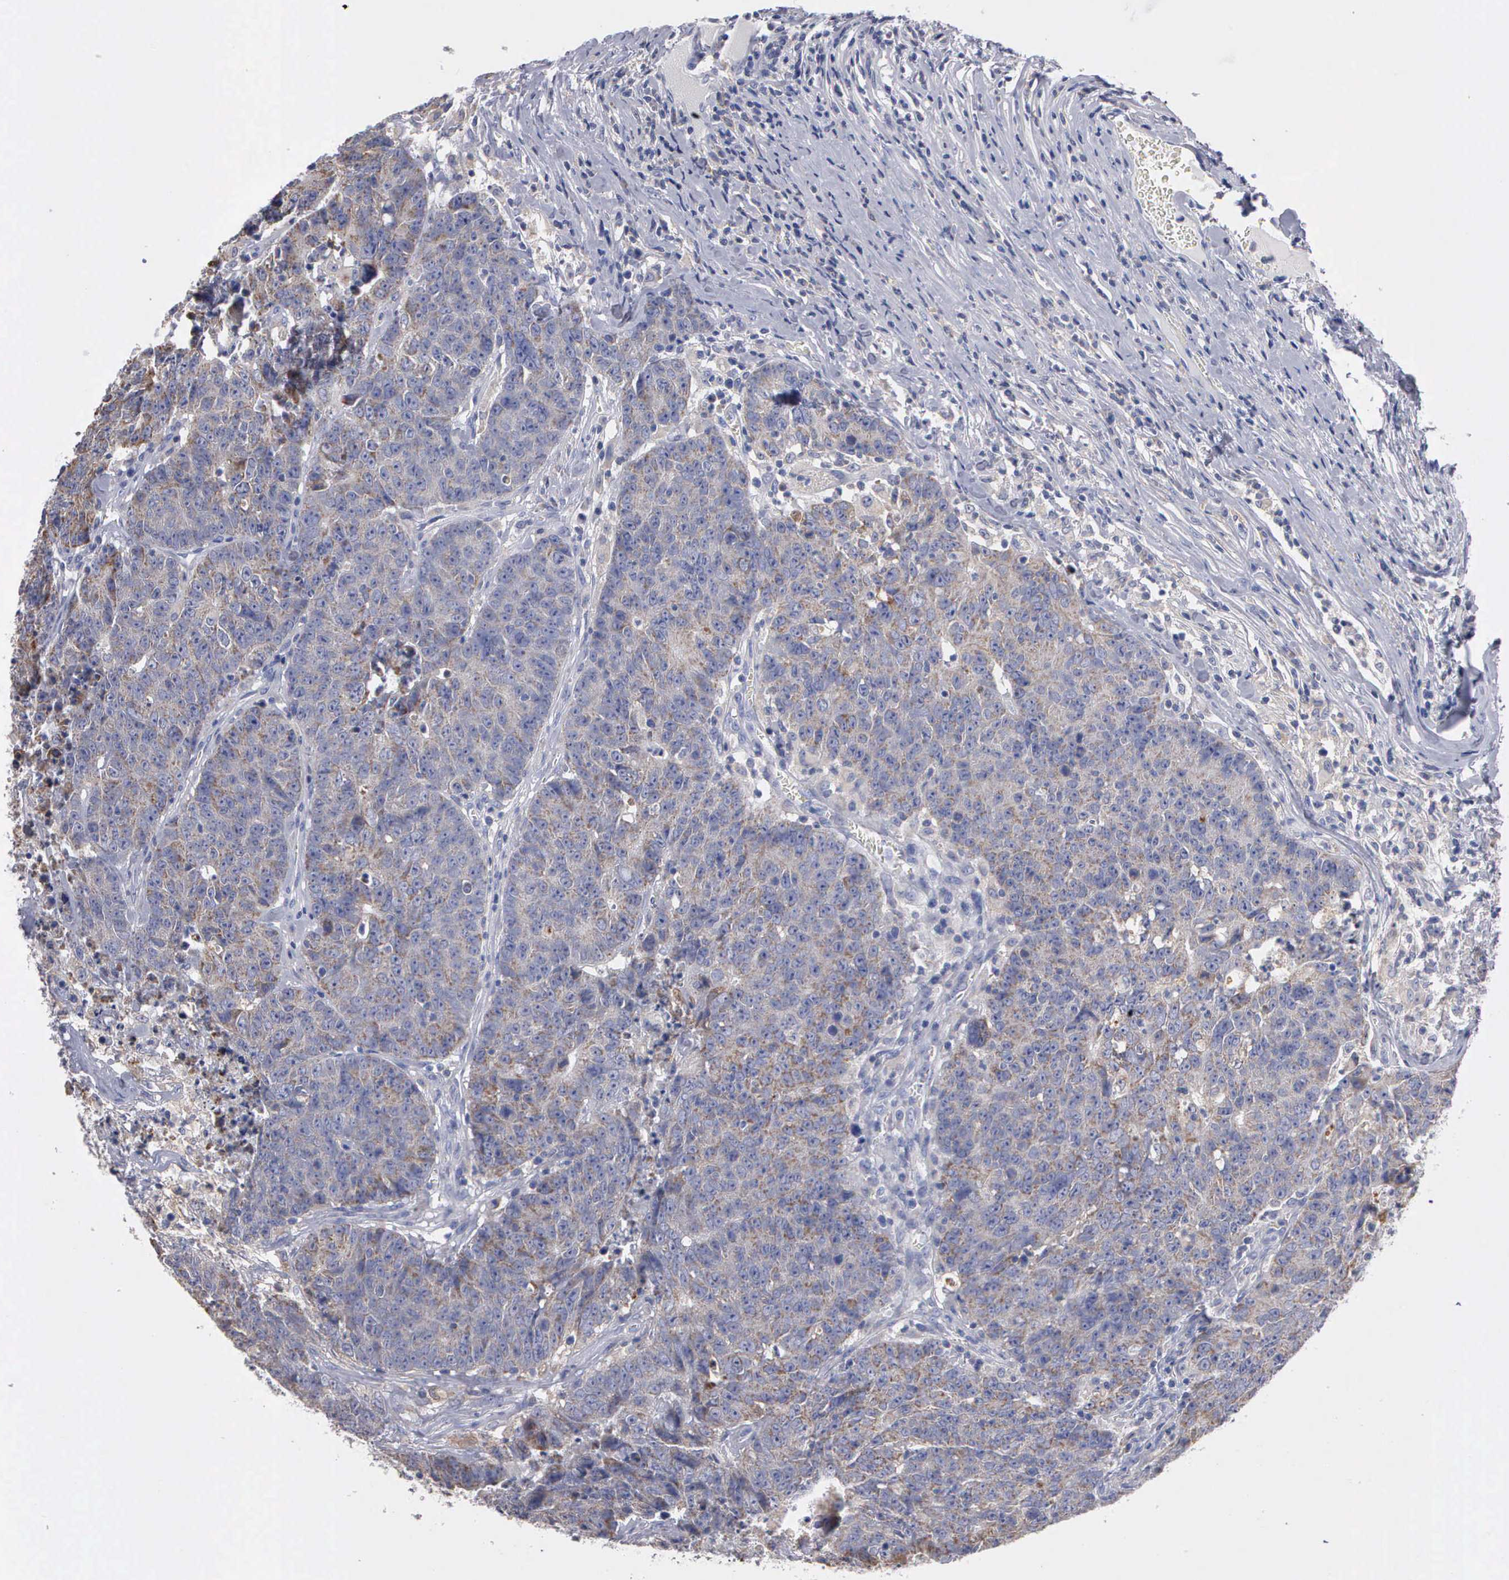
{"staining": {"intensity": "weak", "quantity": ">75%", "location": "cytoplasmic/membranous"}, "tissue": "colorectal cancer", "cell_type": "Tumor cells", "image_type": "cancer", "snomed": [{"axis": "morphology", "description": "Adenocarcinoma, NOS"}, {"axis": "topography", "description": "Colon"}], "caption": "Adenocarcinoma (colorectal) stained with a brown dye exhibits weak cytoplasmic/membranous positive expression in approximately >75% of tumor cells.", "gene": "PTGS2", "patient": {"sex": "female", "age": 53}}